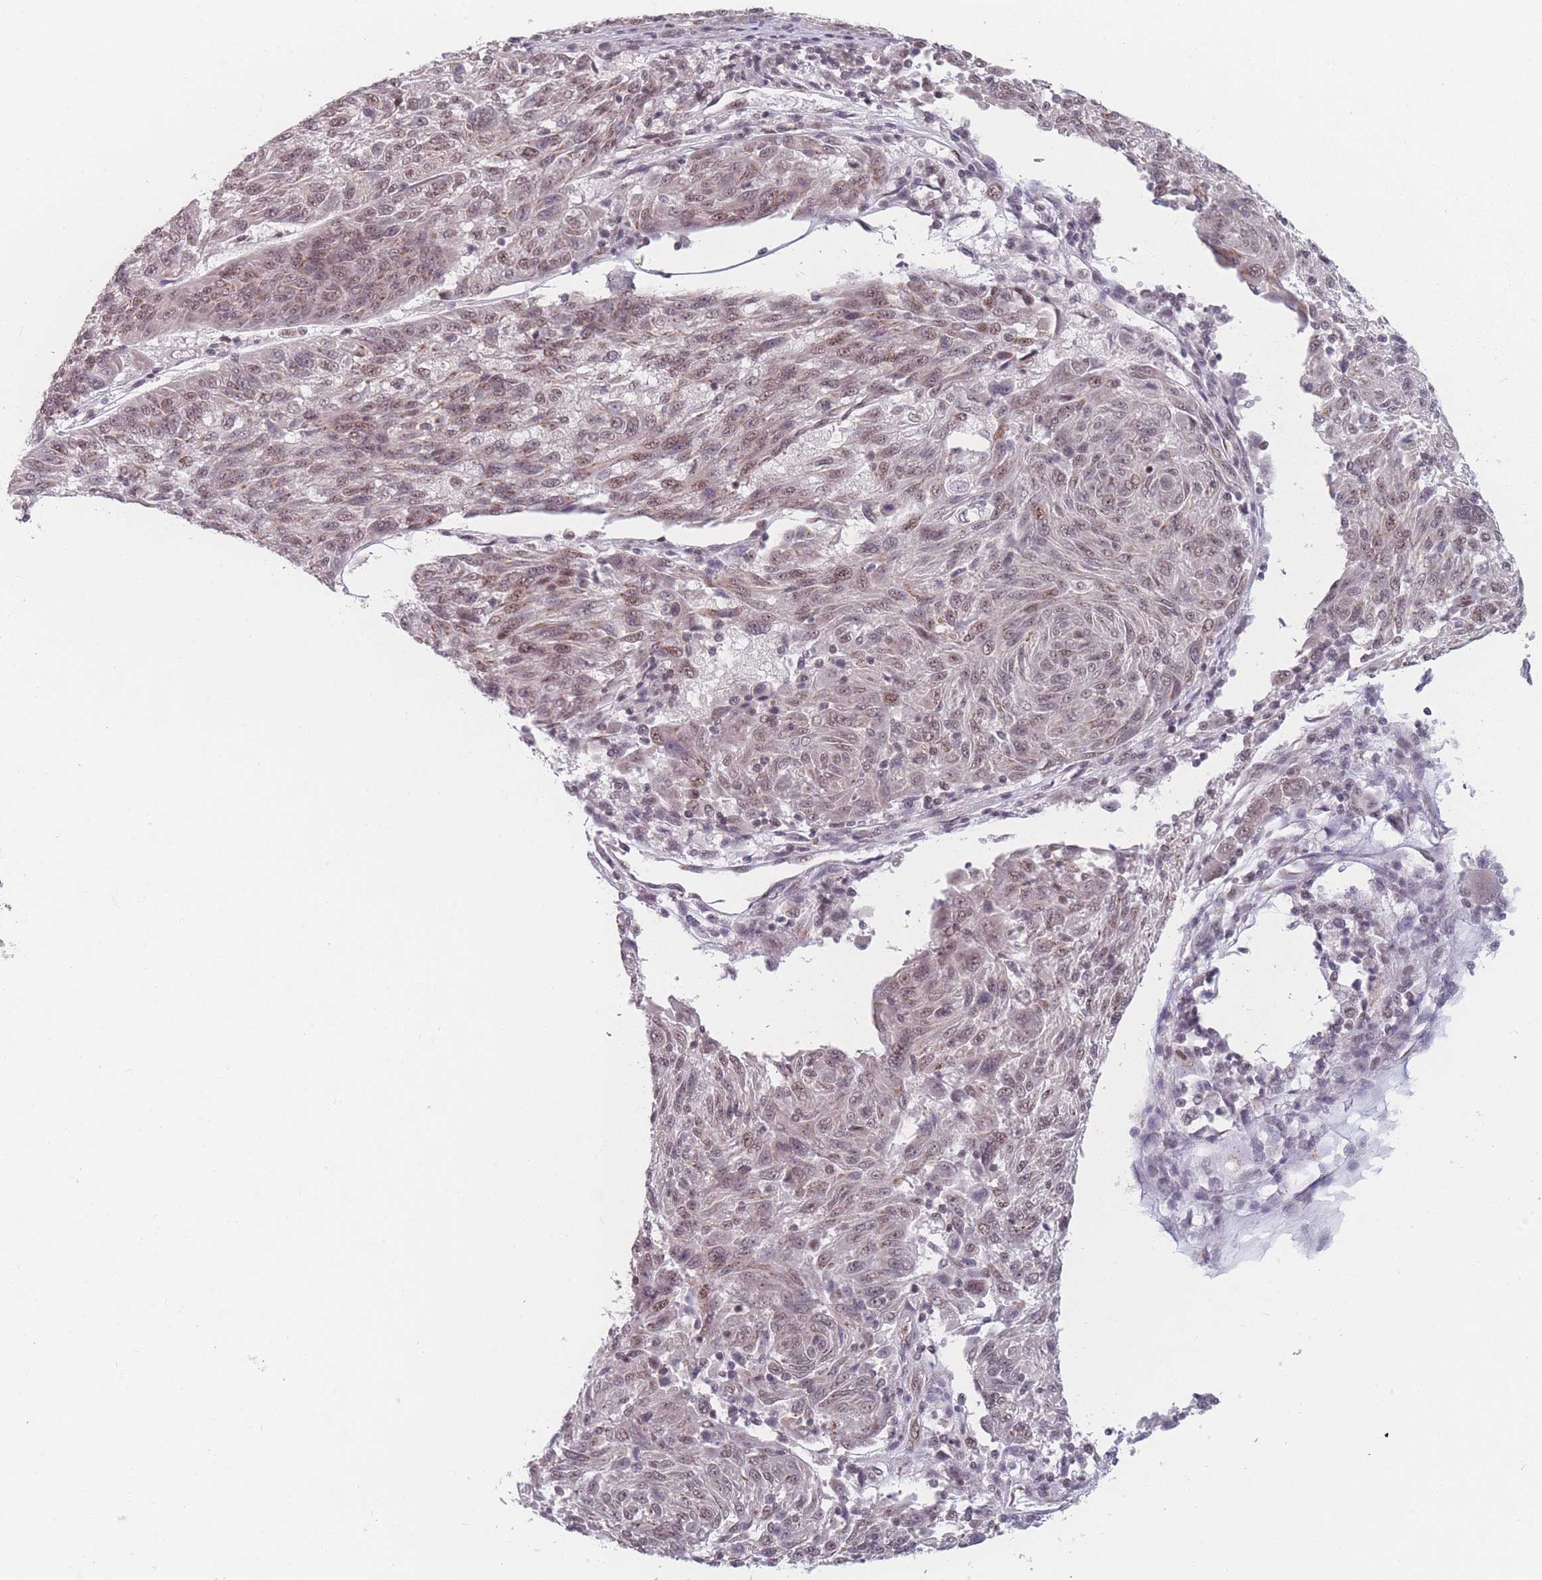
{"staining": {"intensity": "moderate", "quantity": ">75%", "location": "nuclear"}, "tissue": "melanoma", "cell_type": "Tumor cells", "image_type": "cancer", "snomed": [{"axis": "morphology", "description": "Malignant melanoma, NOS"}, {"axis": "topography", "description": "Skin"}], "caption": "Immunohistochemistry (IHC) image of human malignant melanoma stained for a protein (brown), which demonstrates medium levels of moderate nuclear staining in approximately >75% of tumor cells.", "gene": "ZC3H14", "patient": {"sex": "male", "age": 53}}